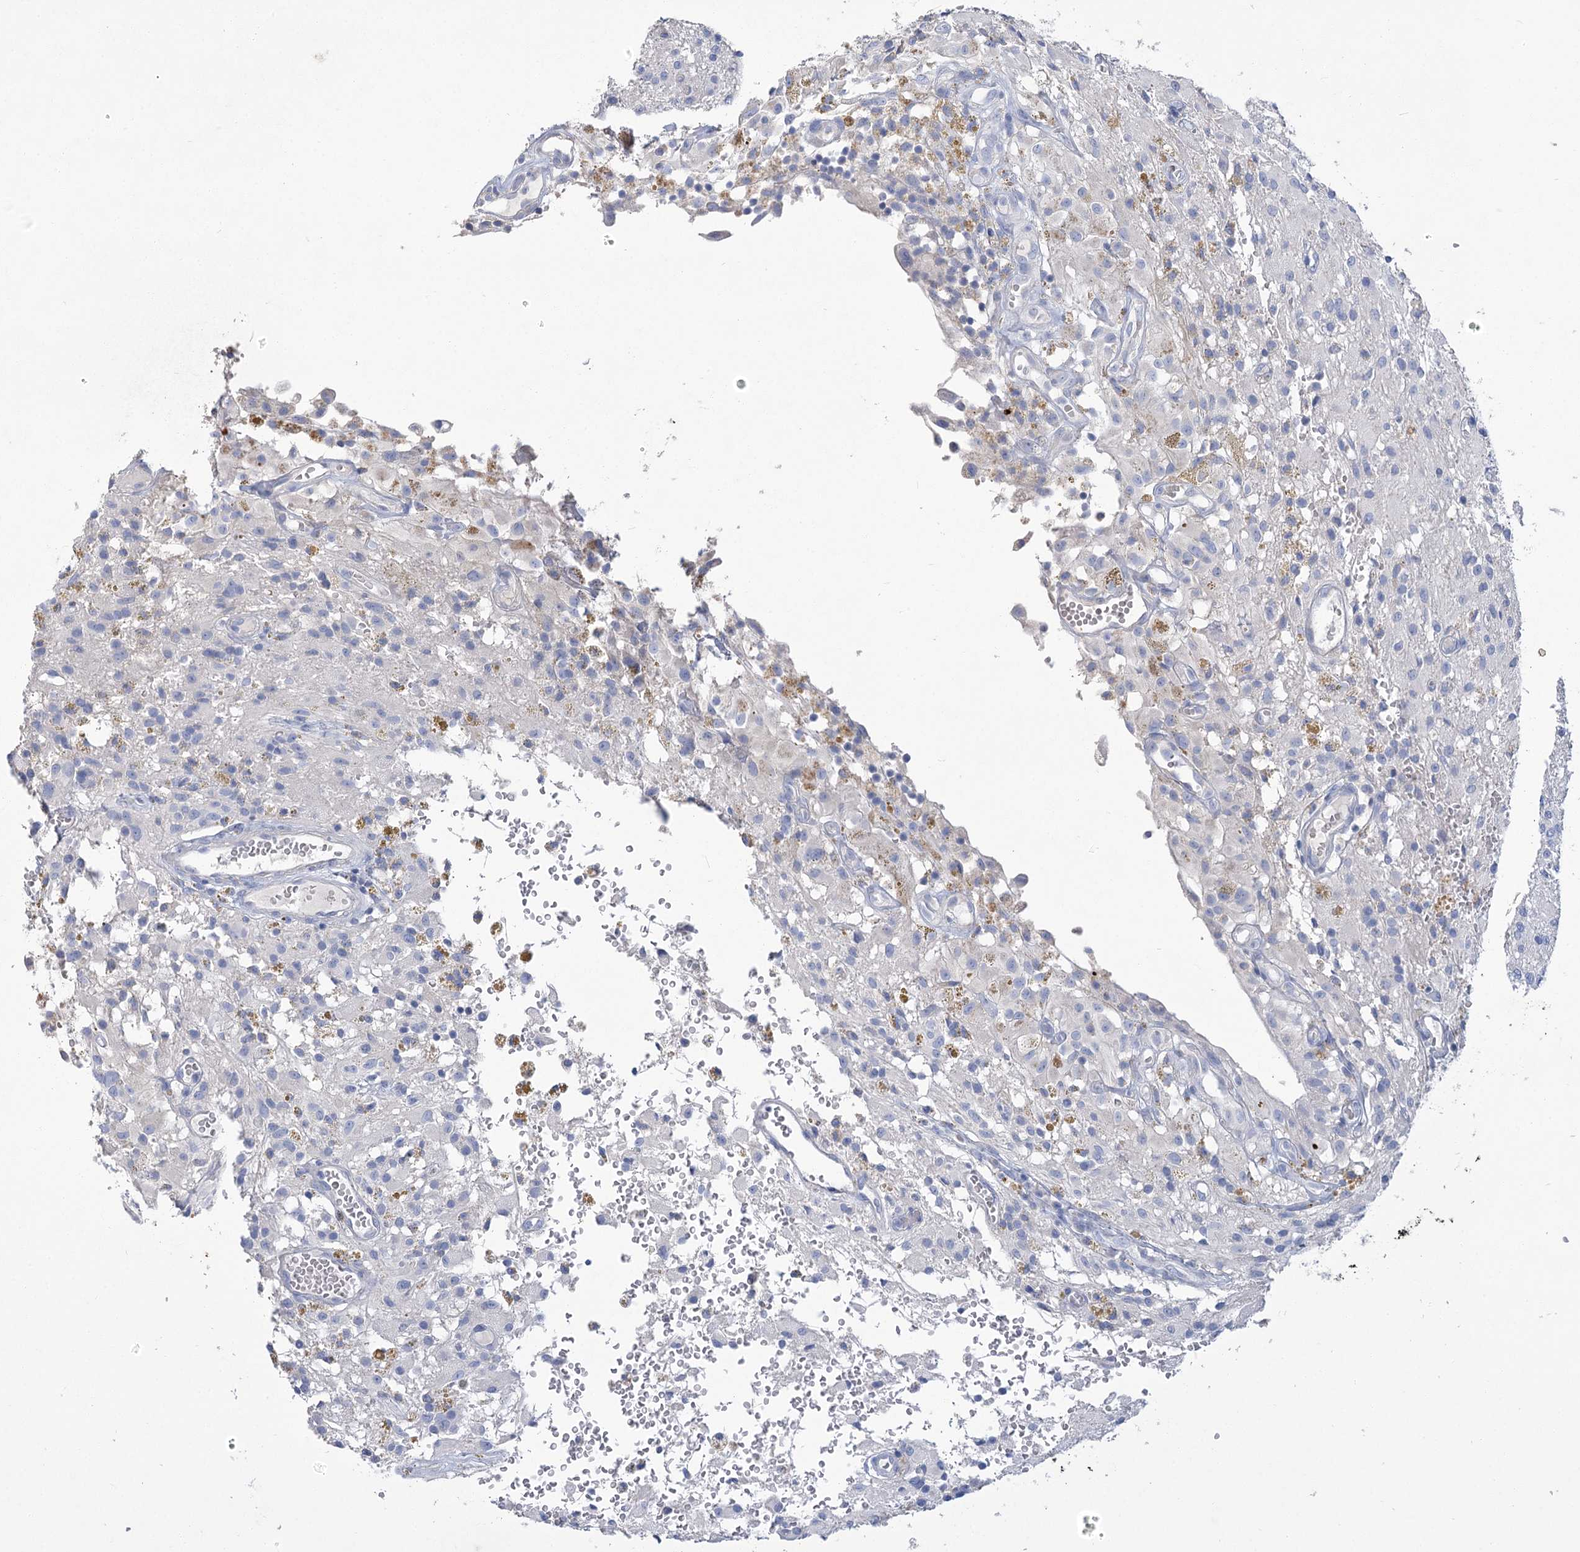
{"staining": {"intensity": "negative", "quantity": "none", "location": "none"}, "tissue": "glioma", "cell_type": "Tumor cells", "image_type": "cancer", "snomed": [{"axis": "morphology", "description": "Glioma, malignant, High grade"}, {"axis": "topography", "description": "Brain"}], "caption": "An IHC micrograph of malignant glioma (high-grade) is shown. There is no staining in tumor cells of malignant glioma (high-grade).", "gene": "SLC9A3", "patient": {"sex": "female", "age": 59}}